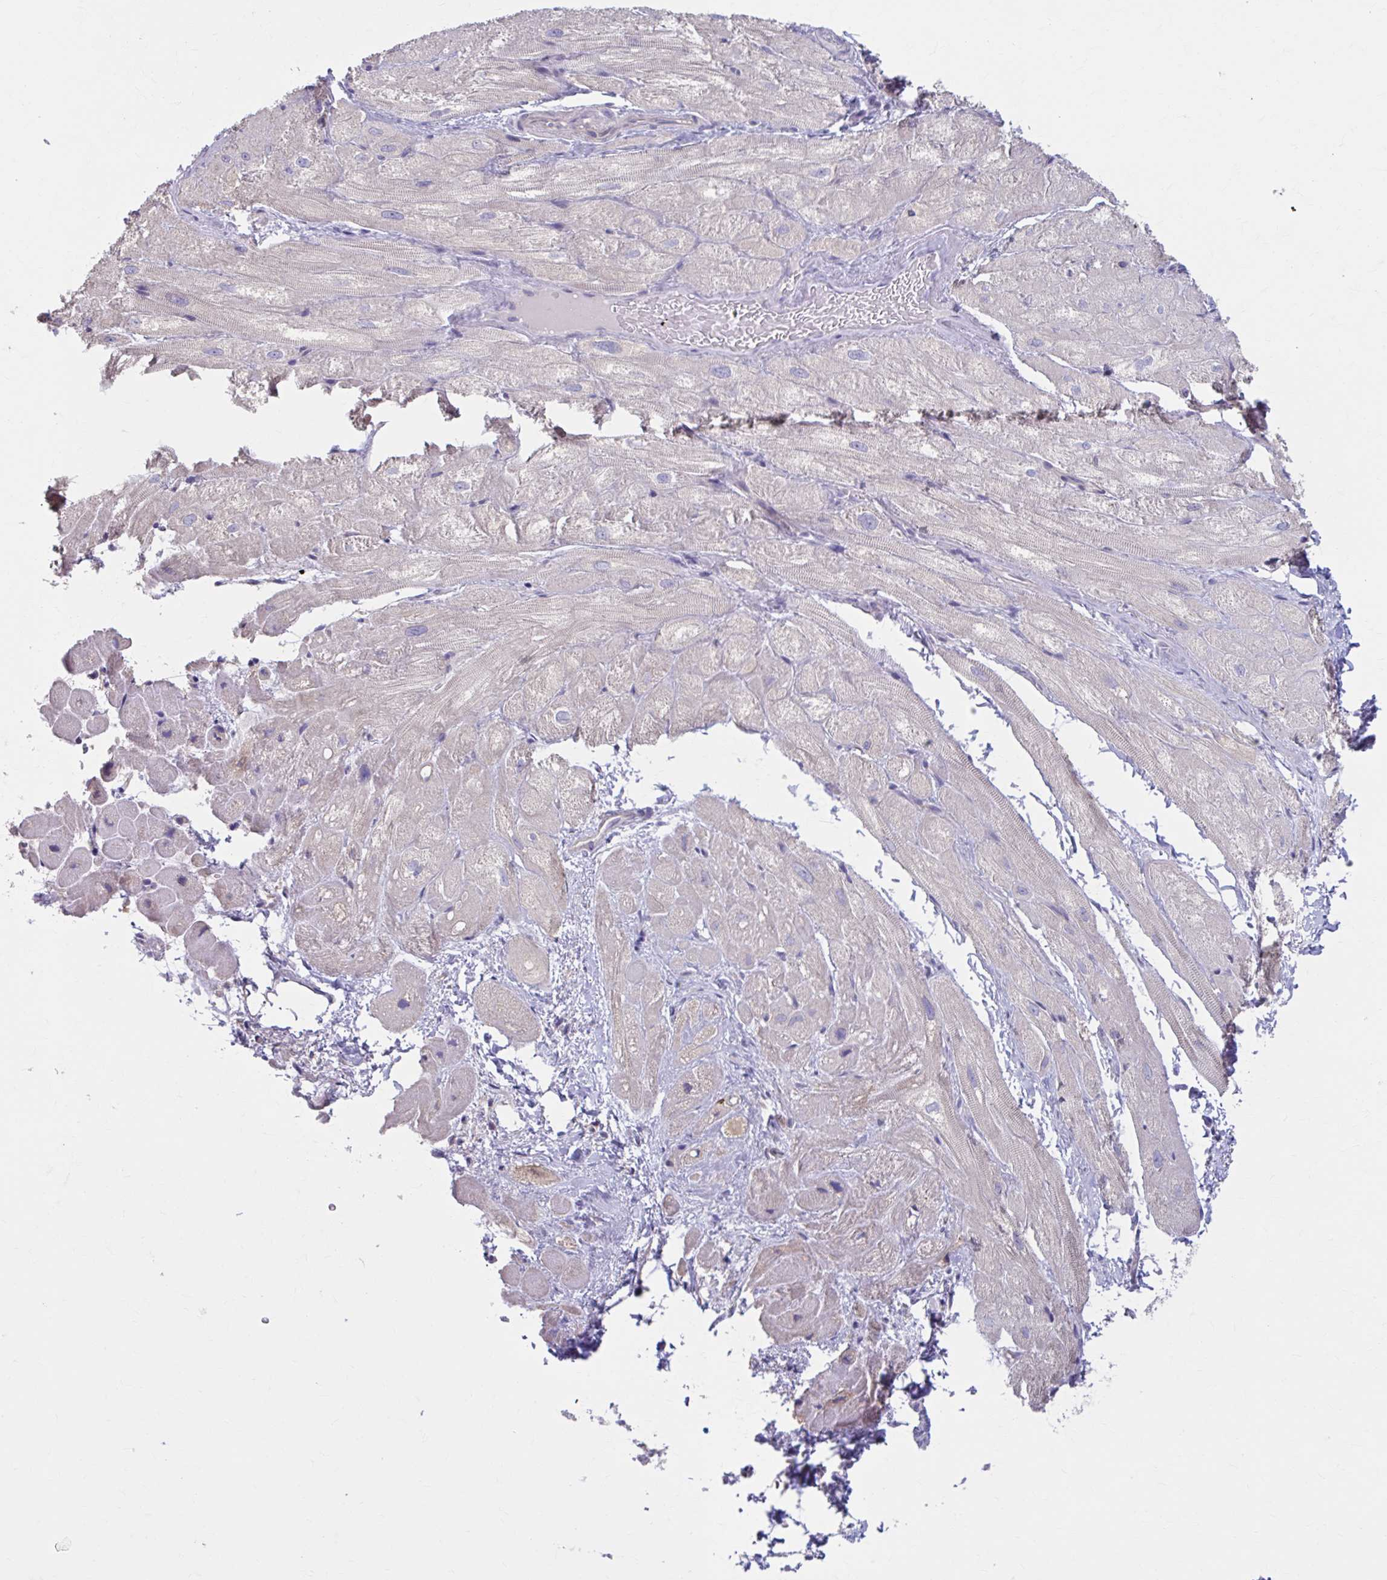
{"staining": {"intensity": "weak", "quantity": "<25%", "location": "cytoplasmic/membranous"}, "tissue": "heart muscle", "cell_type": "Cardiomyocytes", "image_type": "normal", "snomed": [{"axis": "morphology", "description": "Normal tissue, NOS"}, {"axis": "topography", "description": "Heart"}], "caption": "High power microscopy image of an IHC micrograph of normal heart muscle, revealing no significant expression in cardiomyocytes. (DAB immunohistochemistry with hematoxylin counter stain).", "gene": "CHST3", "patient": {"sex": "male", "age": 62}}